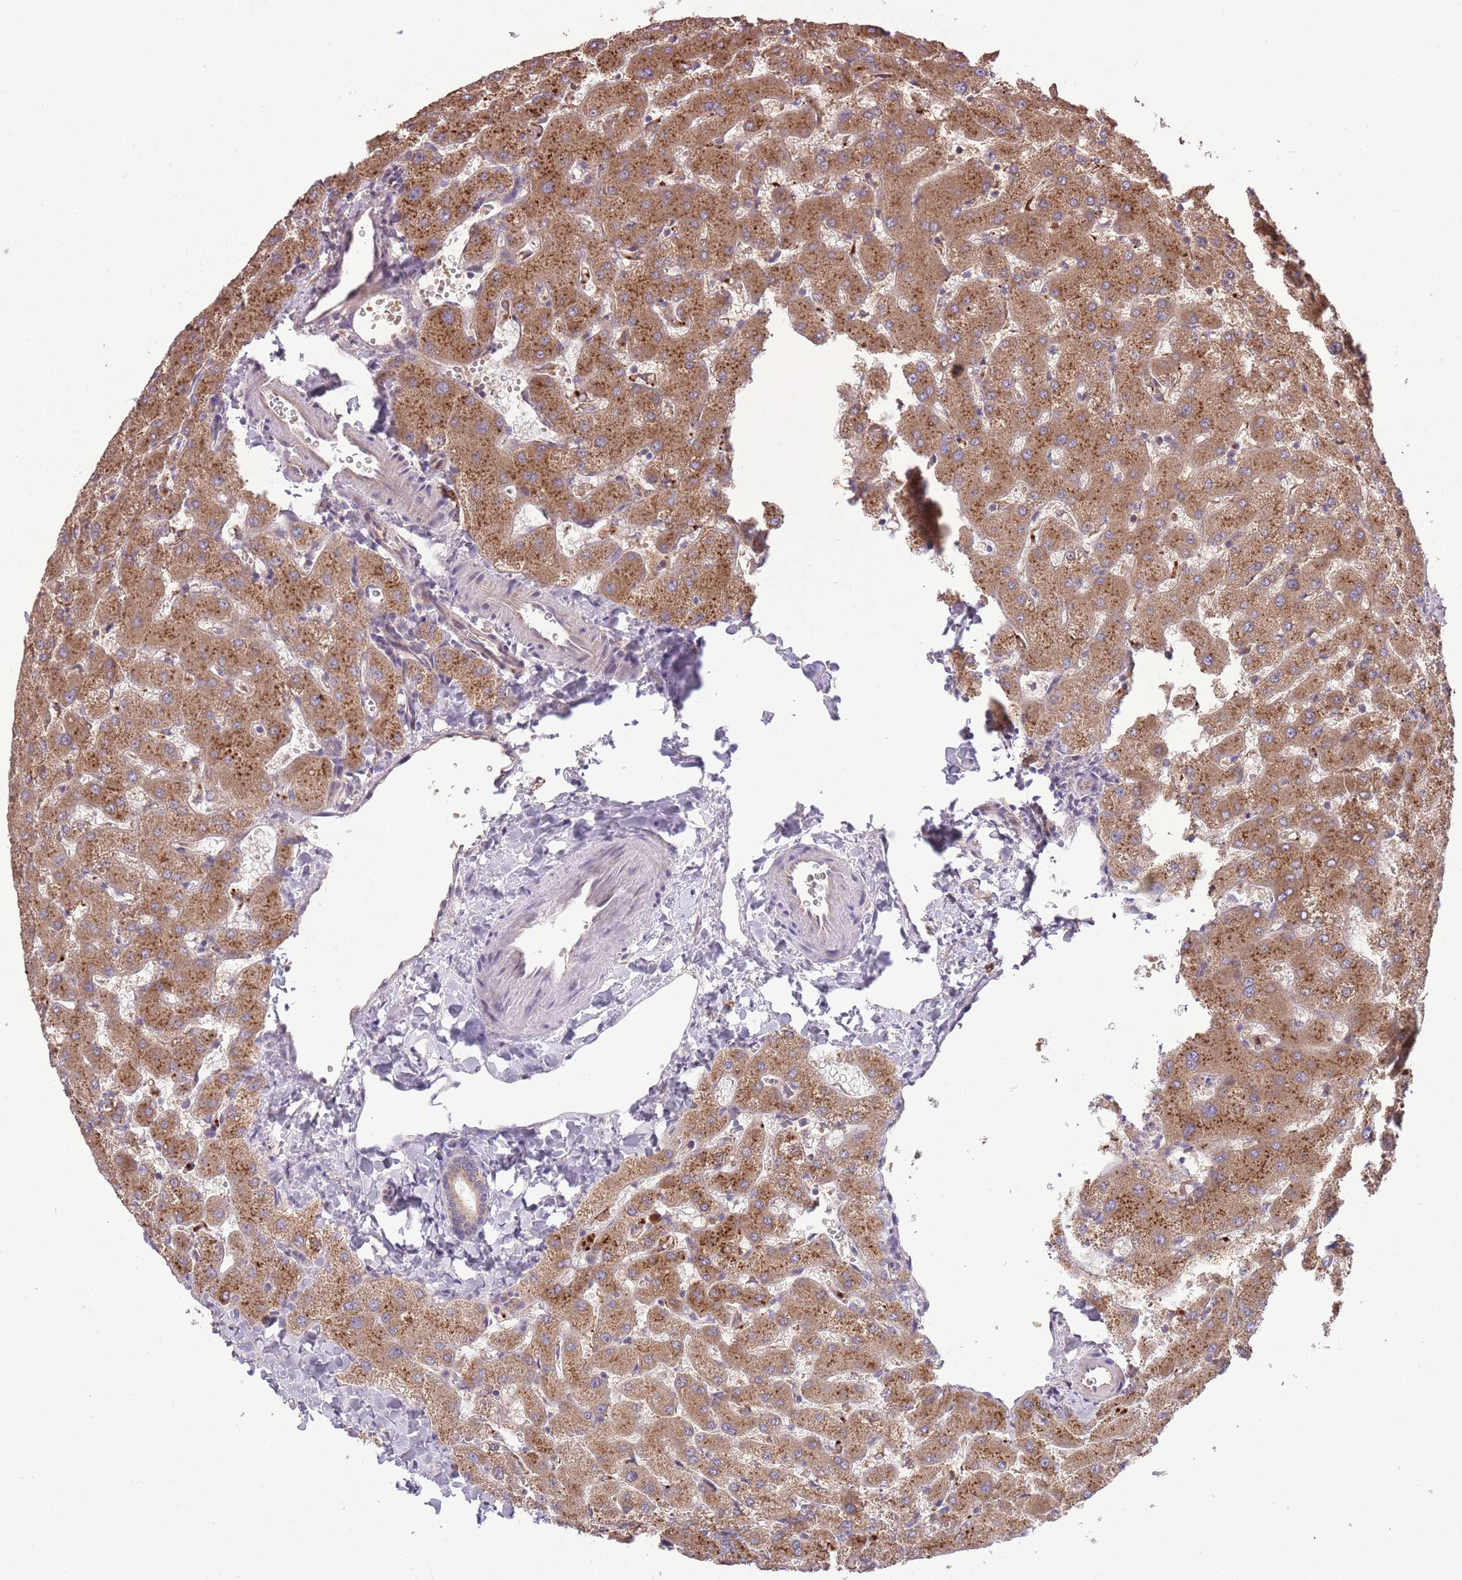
{"staining": {"intensity": "weak", "quantity": ">75%", "location": "cytoplasmic/membranous"}, "tissue": "liver", "cell_type": "Cholangiocytes", "image_type": "normal", "snomed": [{"axis": "morphology", "description": "Normal tissue, NOS"}, {"axis": "topography", "description": "Liver"}], "caption": "Immunohistochemistry image of unremarkable liver: liver stained using immunohistochemistry (IHC) displays low levels of weak protein expression localized specifically in the cytoplasmic/membranous of cholangiocytes, appearing as a cytoplasmic/membranous brown color.", "gene": "POLR3F", "patient": {"sex": "female", "age": 63}}